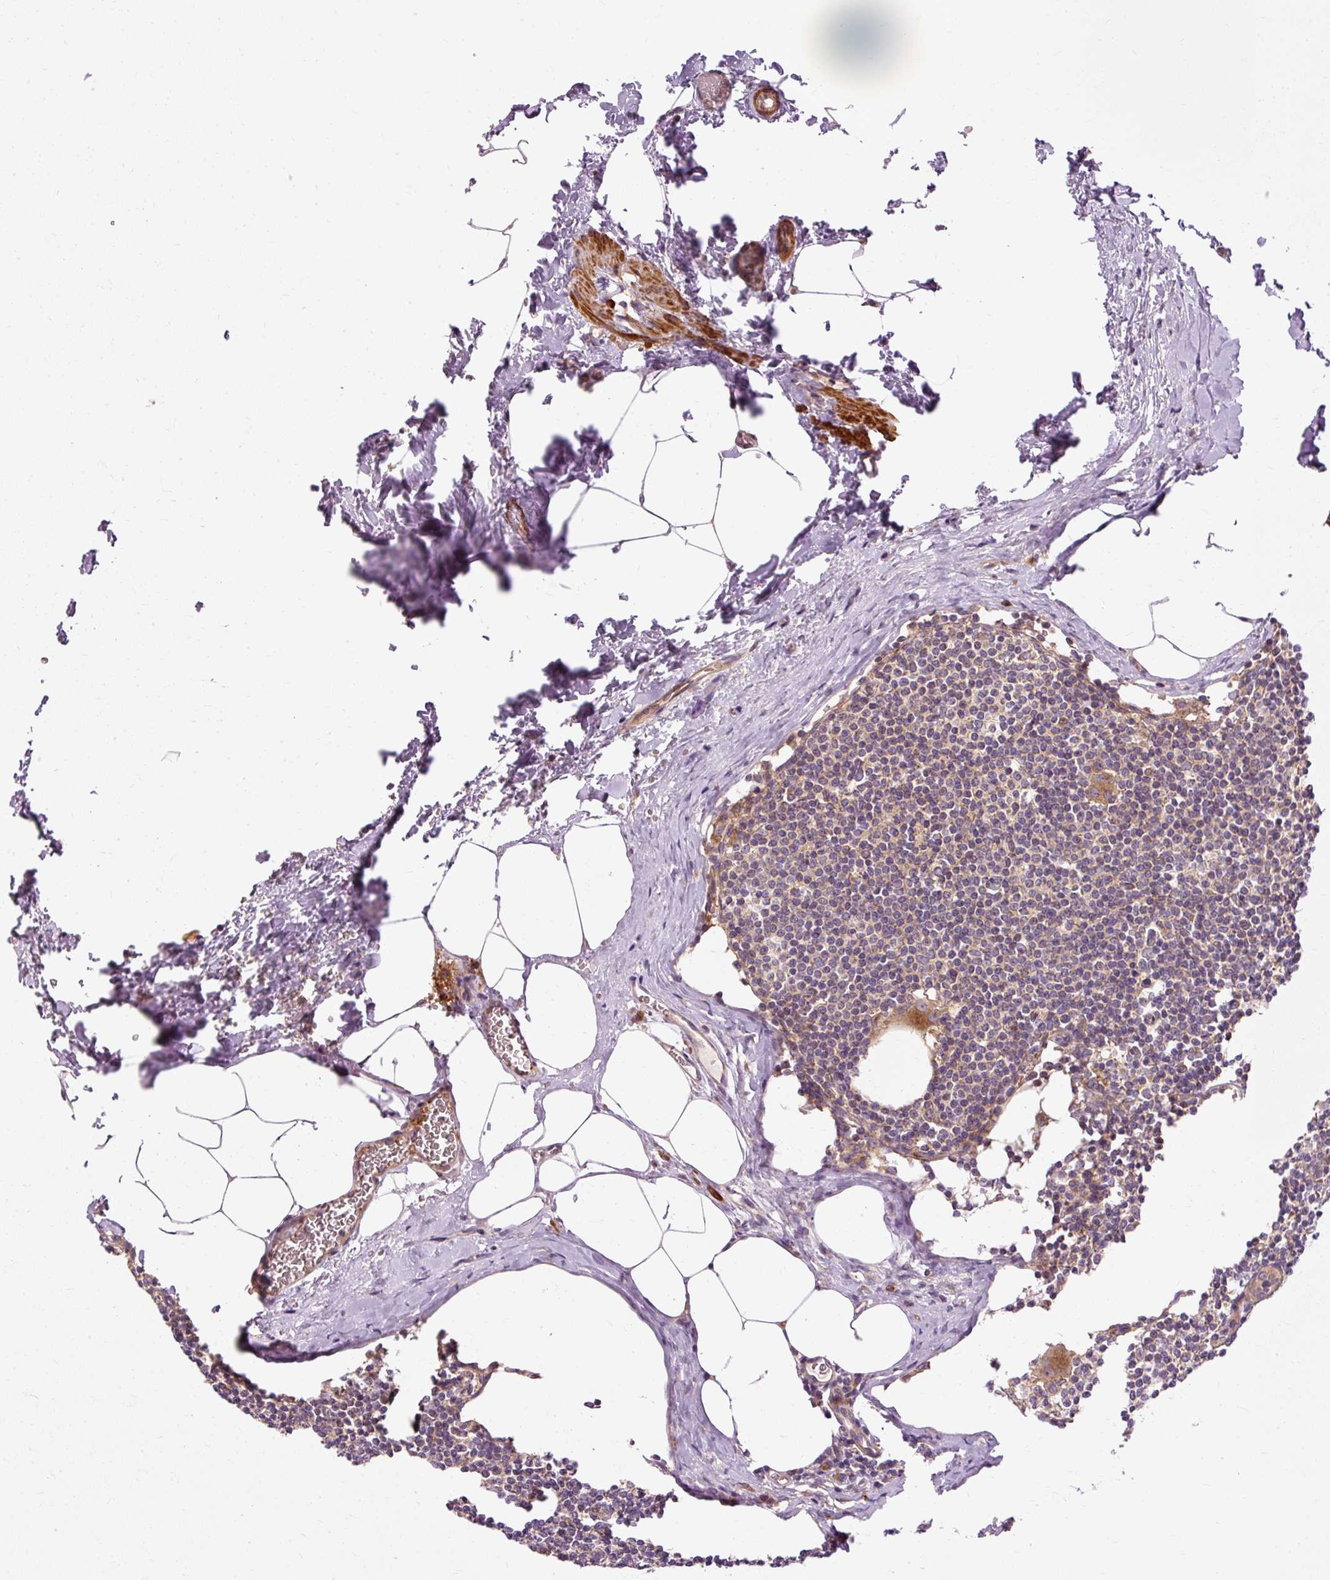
{"staining": {"intensity": "moderate", "quantity": ">75%", "location": "cytoplasmic/membranous"}, "tissue": "lymph node", "cell_type": "Germinal center cells", "image_type": "normal", "snomed": [{"axis": "morphology", "description": "Normal tissue, NOS"}, {"axis": "topography", "description": "Lymph node"}], "caption": "A high-resolution image shows immunohistochemistry (IHC) staining of unremarkable lymph node, which shows moderate cytoplasmic/membranous staining in approximately >75% of germinal center cells.", "gene": "RIPOR3", "patient": {"sex": "female", "age": 59}}